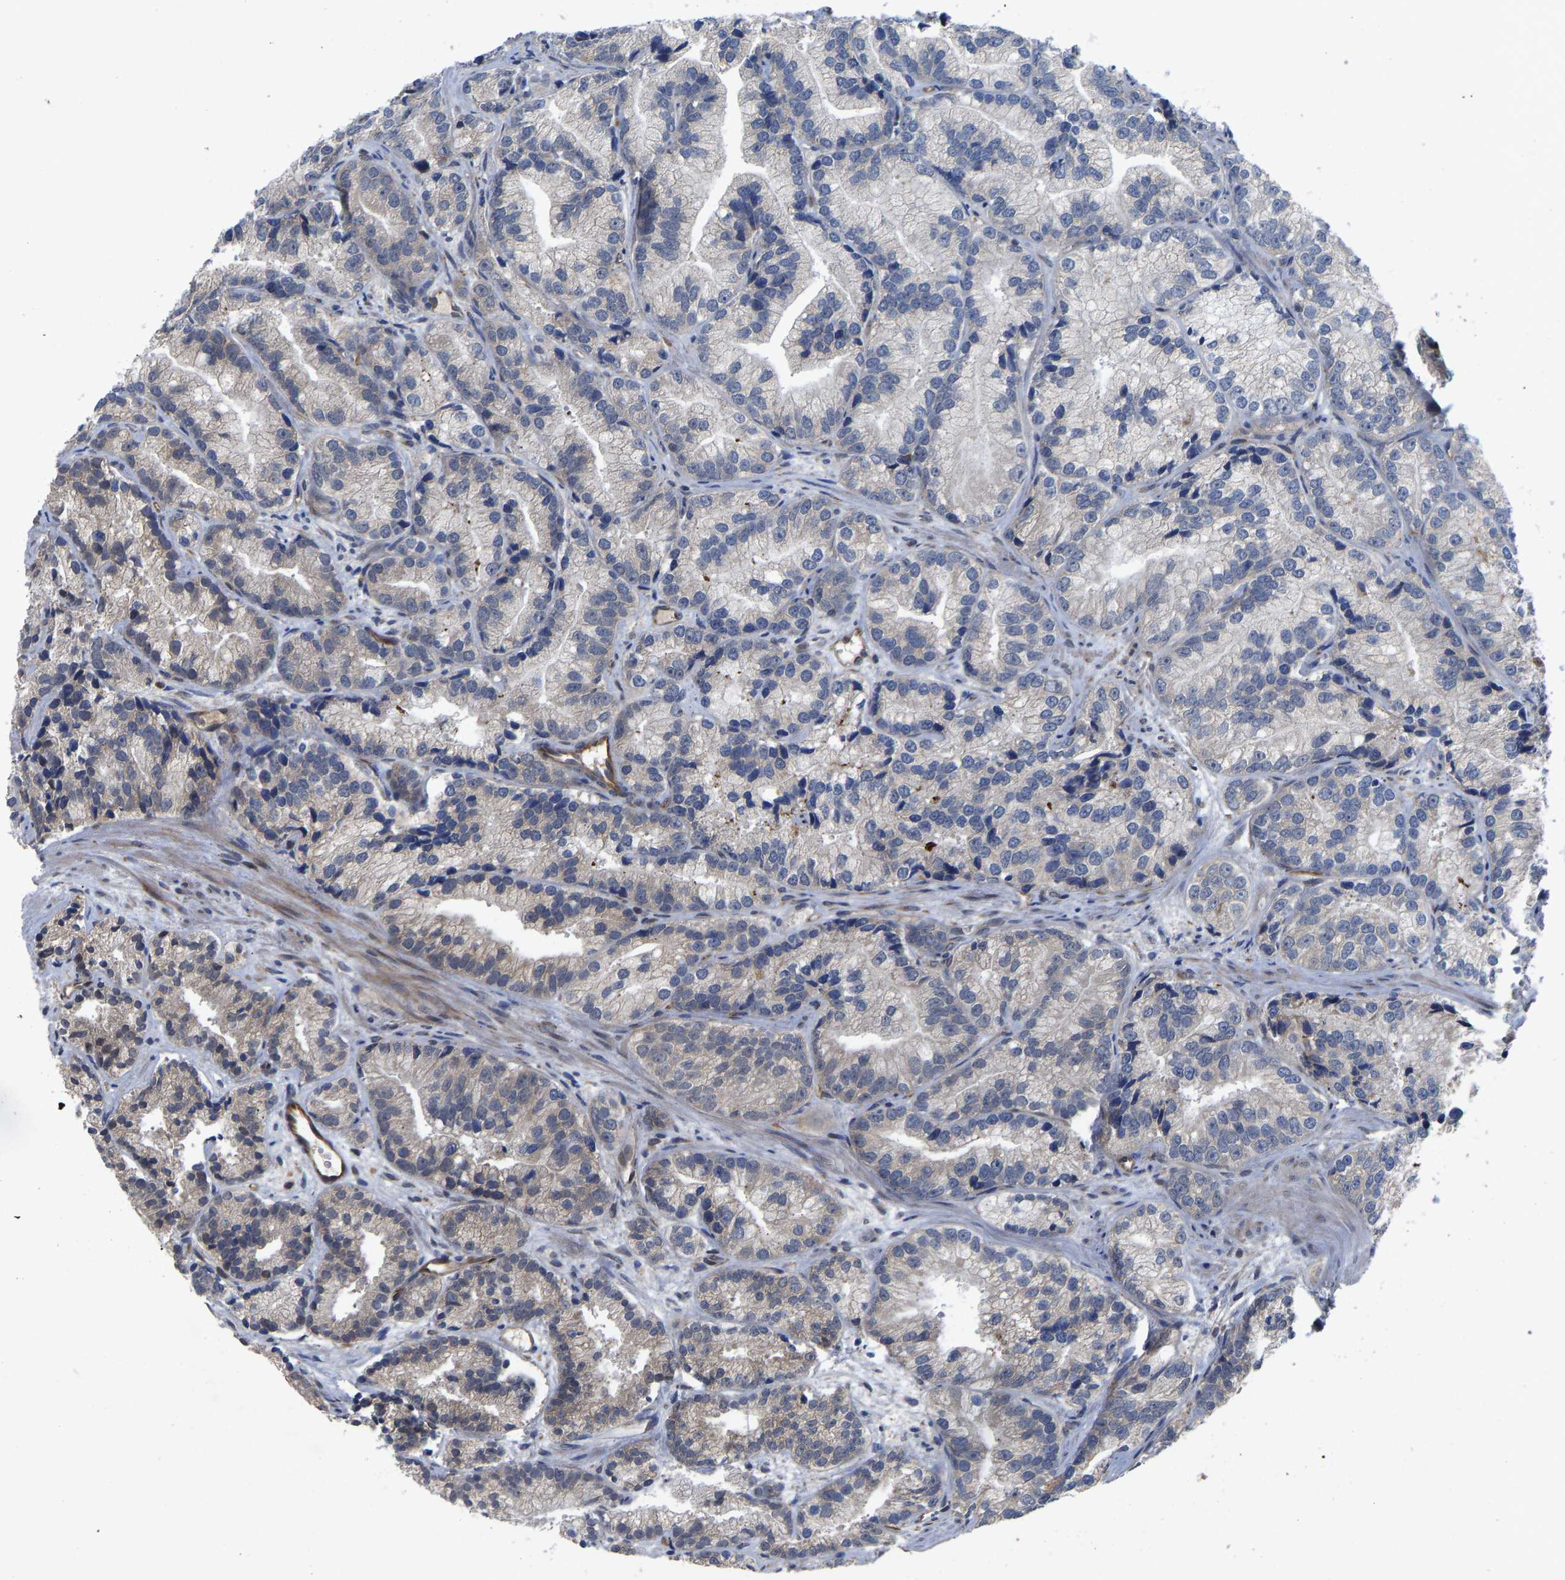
{"staining": {"intensity": "negative", "quantity": "none", "location": "none"}, "tissue": "prostate cancer", "cell_type": "Tumor cells", "image_type": "cancer", "snomed": [{"axis": "morphology", "description": "Adenocarcinoma, Low grade"}, {"axis": "topography", "description": "Prostate"}], "caption": "DAB immunohistochemical staining of adenocarcinoma (low-grade) (prostate) reveals no significant positivity in tumor cells.", "gene": "FRRS1", "patient": {"sex": "male", "age": 89}}